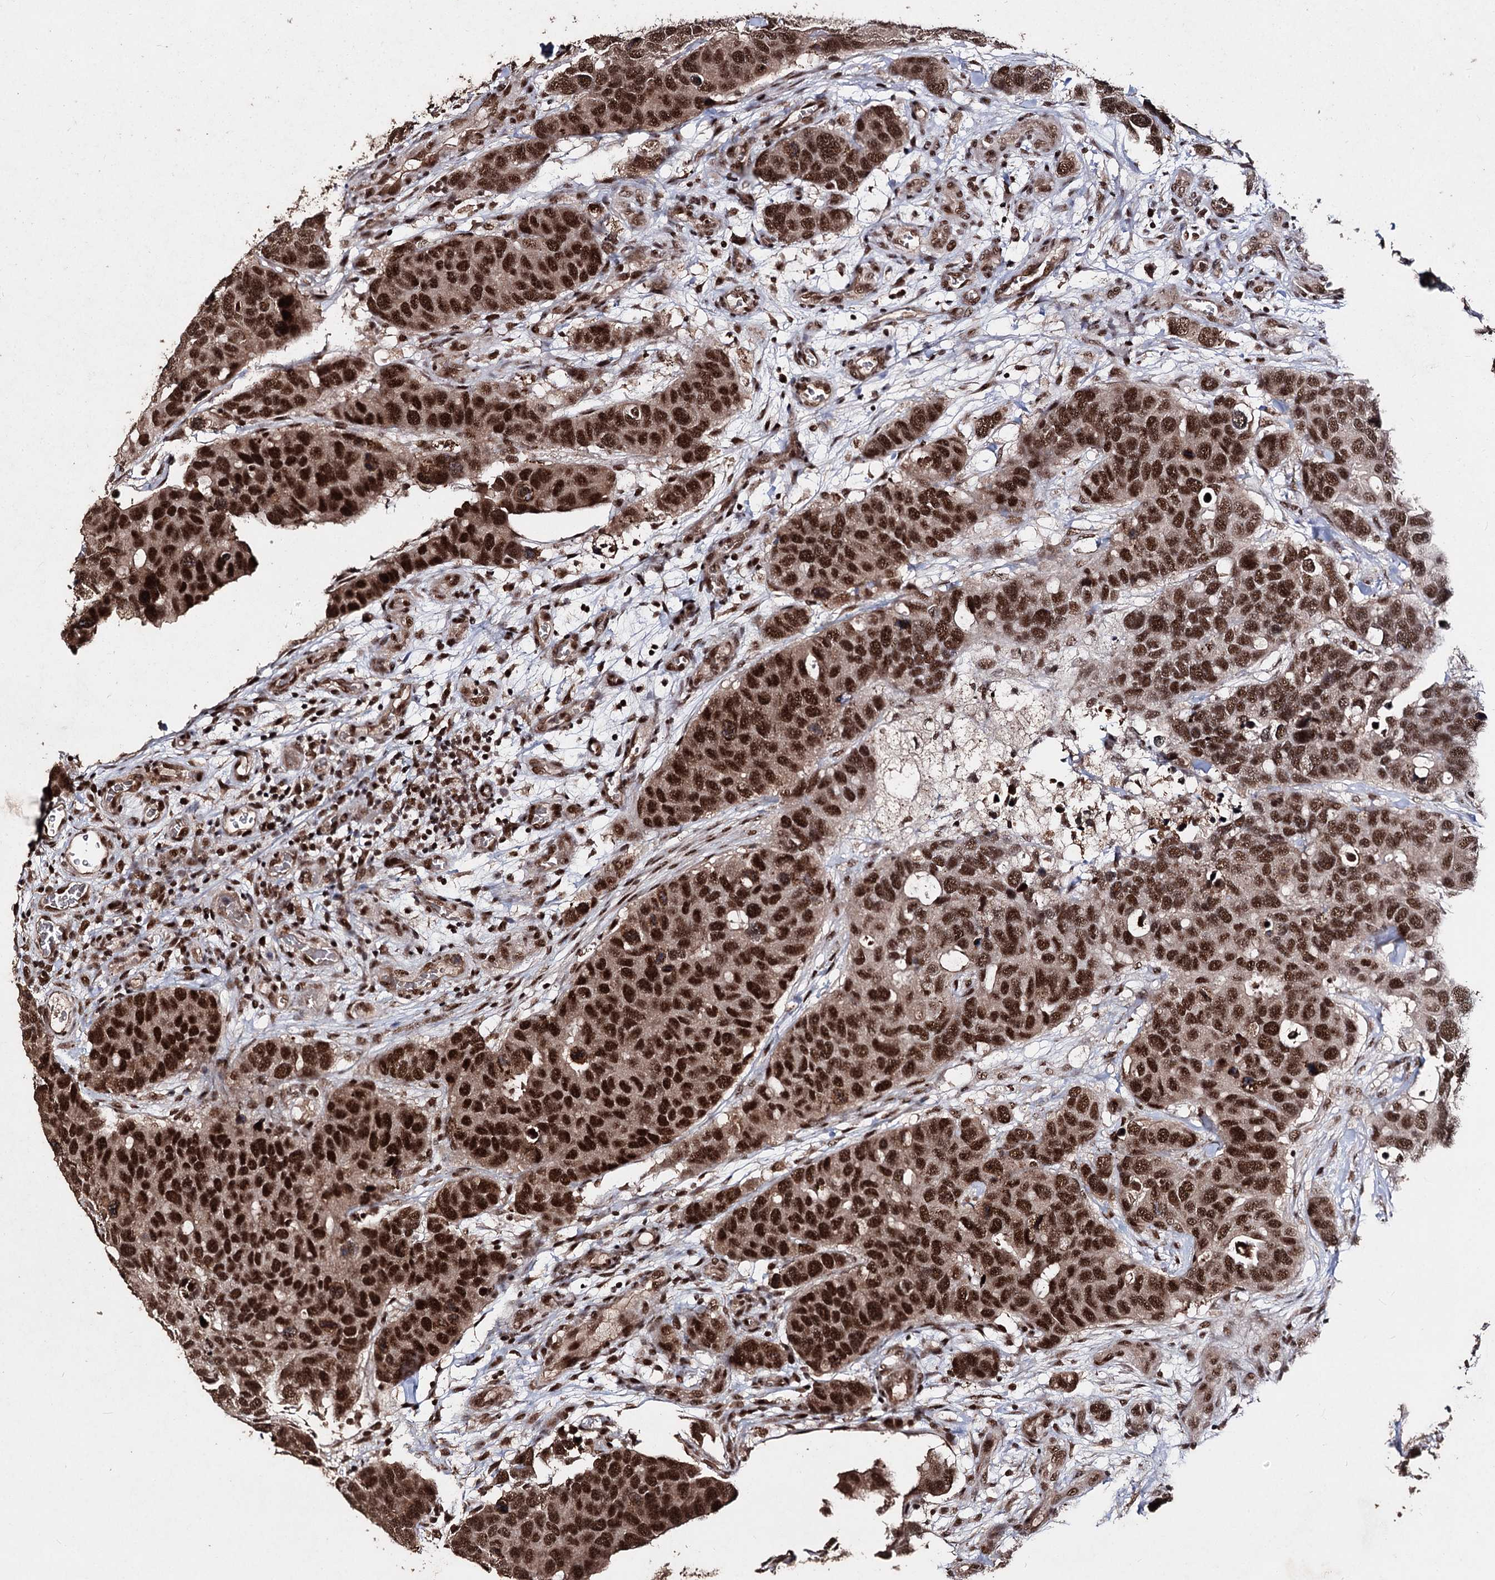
{"staining": {"intensity": "strong", "quantity": ">75%", "location": "nuclear"}, "tissue": "breast cancer", "cell_type": "Tumor cells", "image_type": "cancer", "snomed": [{"axis": "morphology", "description": "Duct carcinoma"}, {"axis": "topography", "description": "Breast"}], "caption": "Human invasive ductal carcinoma (breast) stained for a protein (brown) displays strong nuclear positive positivity in about >75% of tumor cells.", "gene": "U2SURP", "patient": {"sex": "female", "age": 83}}